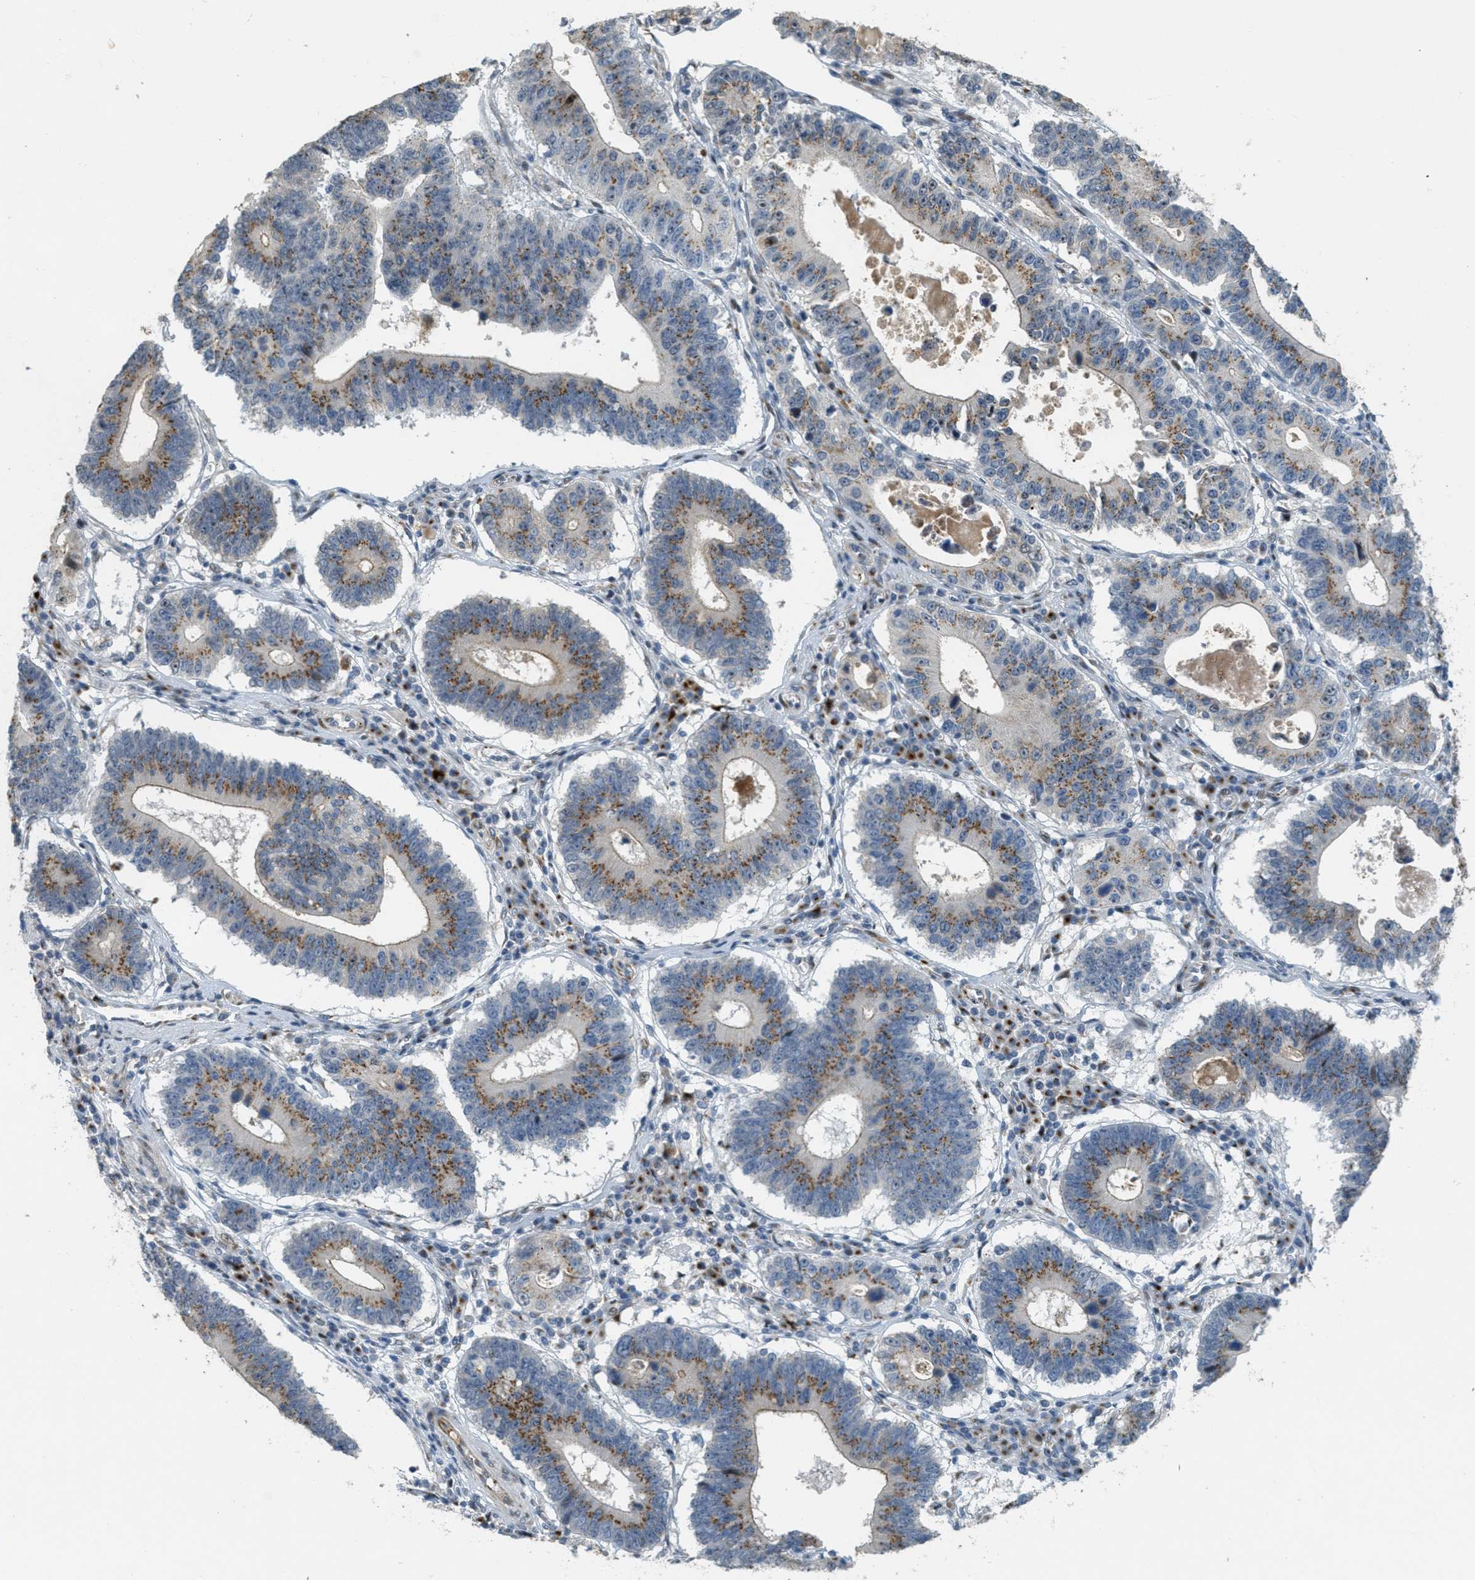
{"staining": {"intensity": "moderate", "quantity": ">75%", "location": "cytoplasmic/membranous"}, "tissue": "stomach cancer", "cell_type": "Tumor cells", "image_type": "cancer", "snomed": [{"axis": "morphology", "description": "Adenocarcinoma, NOS"}, {"axis": "topography", "description": "Stomach"}], "caption": "Immunohistochemistry (DAB) staining of human stomach adenocarcinoma displays moderate cytoplasmic/membranous protein positivity in approximately >75% of tumor cells.", "gene": "ZFPL1", "patient": {"sex": "male", "age": 59}}